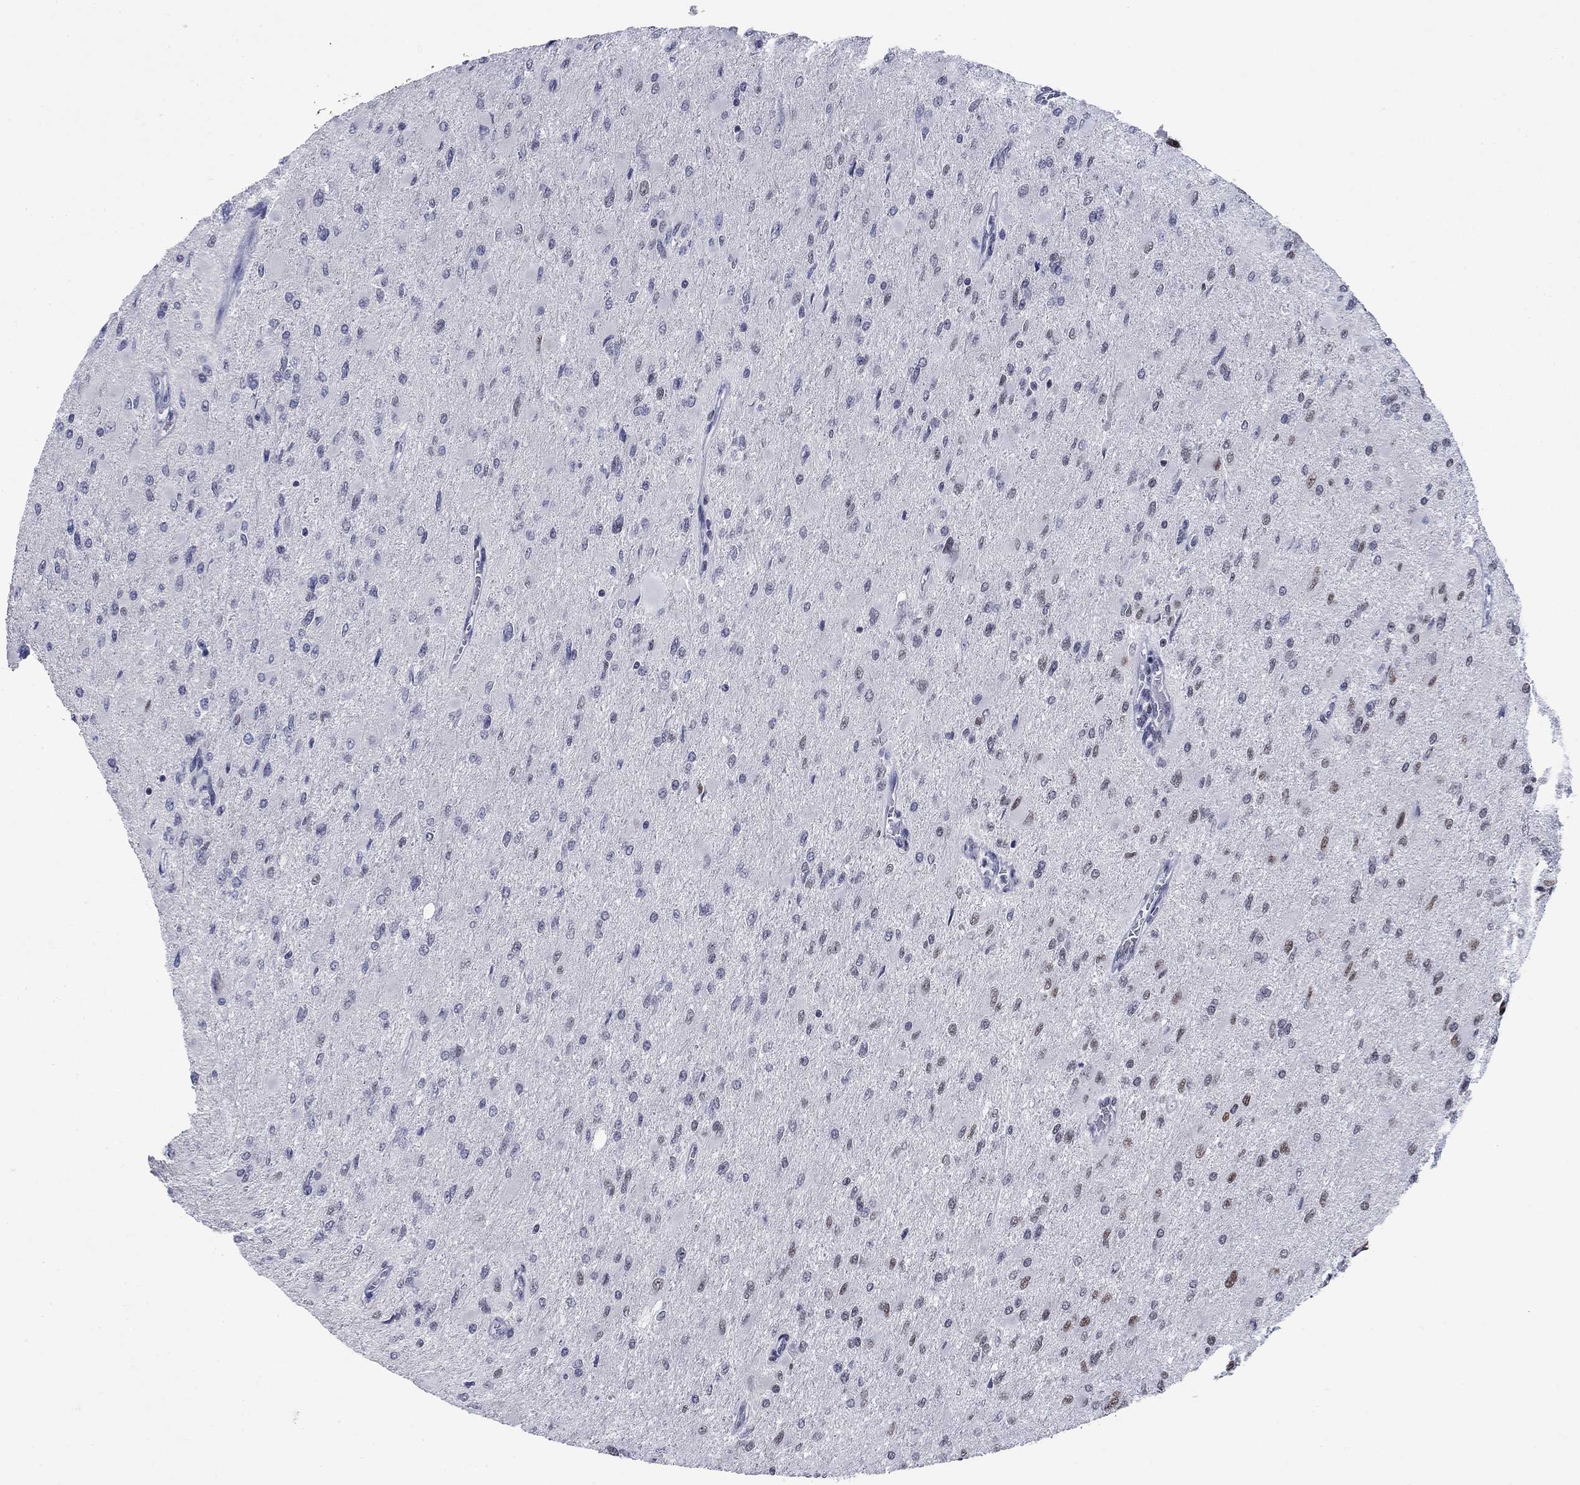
{"staining": {"intensity": "moderate", "quantity": "<25%", "location": "nuclear"}, "tissue": "glioma", "cell_type": "Tumor cells", "image_type": "cancer", "snomed": [{"axis": "morphology", "description": "Glioma, malignant, High grade"}, {"axis": "topography", "description": "Cerebral cortex"}], "caption": "Protein positivity by immunohistochemistry (IHC) exhibits moderate nuclear staining in approximately <25% of tumor cells in malignant glioma (high-grade).", "gene": "NPAS3", "patient": {"sex": "female", "age": 36}}